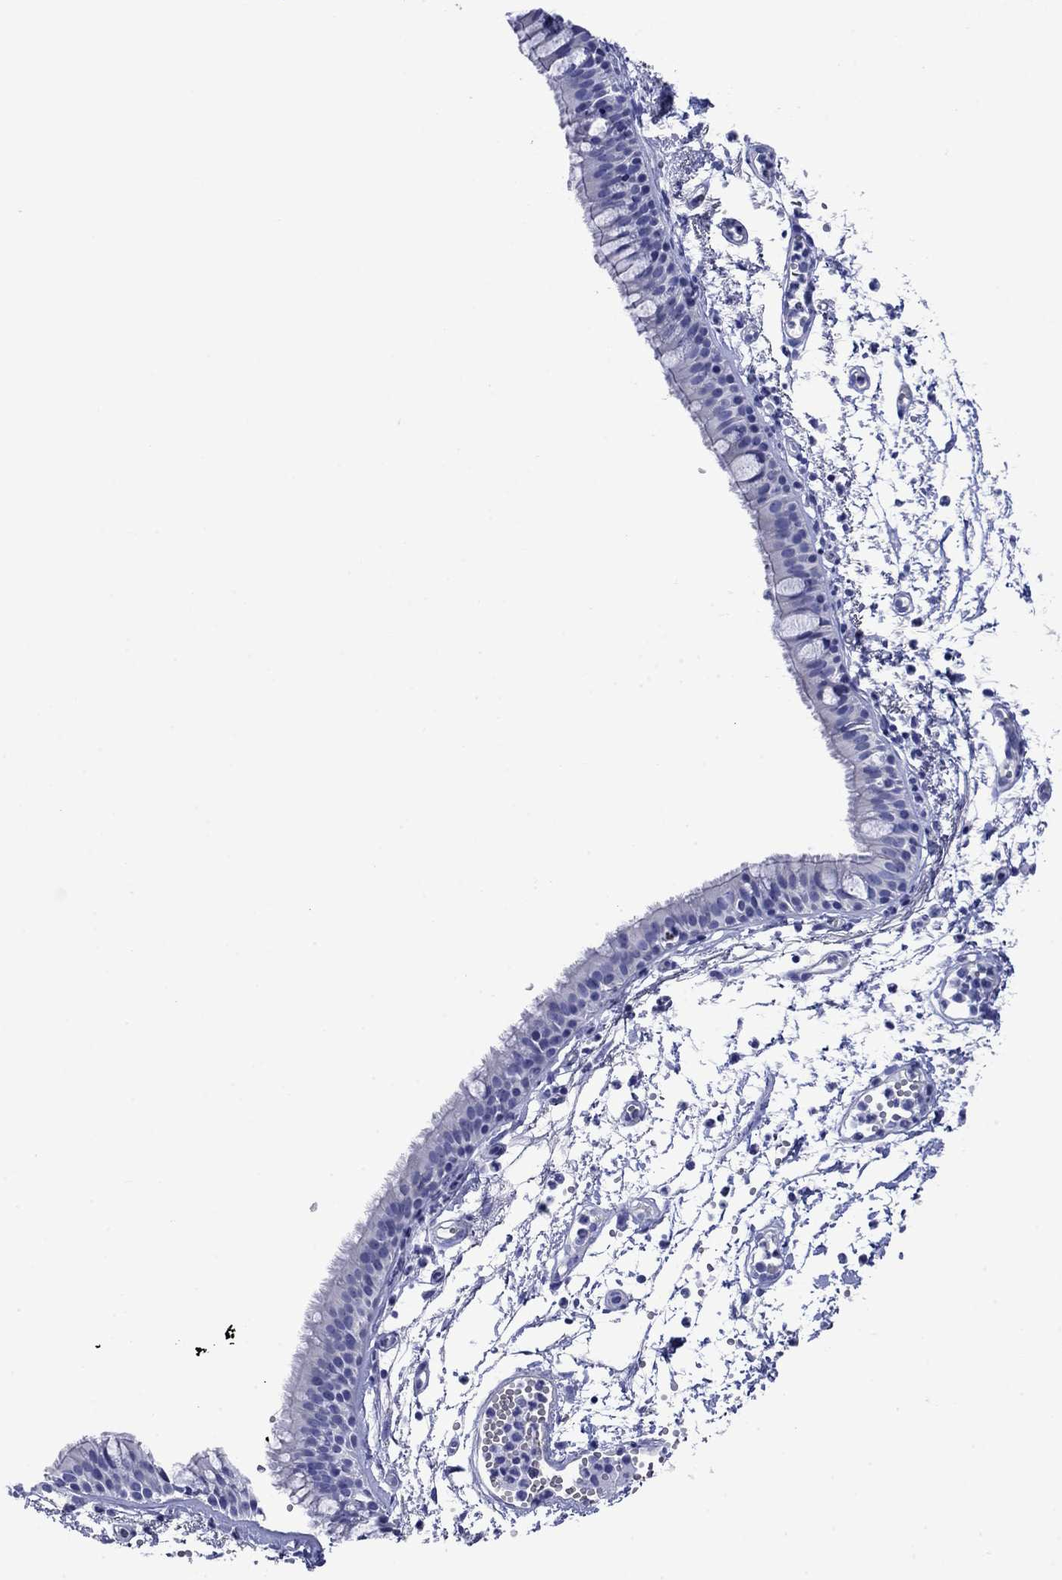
{"staining": {"intensity": "negative", "quantity": "none", "location": "none"}, "tissue": "bronchus", "cell_type": "Respiratory epithelial cells", "image_type": "normal", "snomed": [{"axis": "morphology", "description": "Normal tissue, NOS"}, {"axis": "topography", "description": "Cartilage tissue"}, {"axis": "topography", "description": "Bronchus"}], "caption": "DAB immunohistochemical staining of normal bronchus exhibits no significant staining in respiratory epithelial cells. (IHC, brightfield microscopy, high magnification).", "gene": "SLC1A2", "patient": {"sex": "male", "age": 66}}